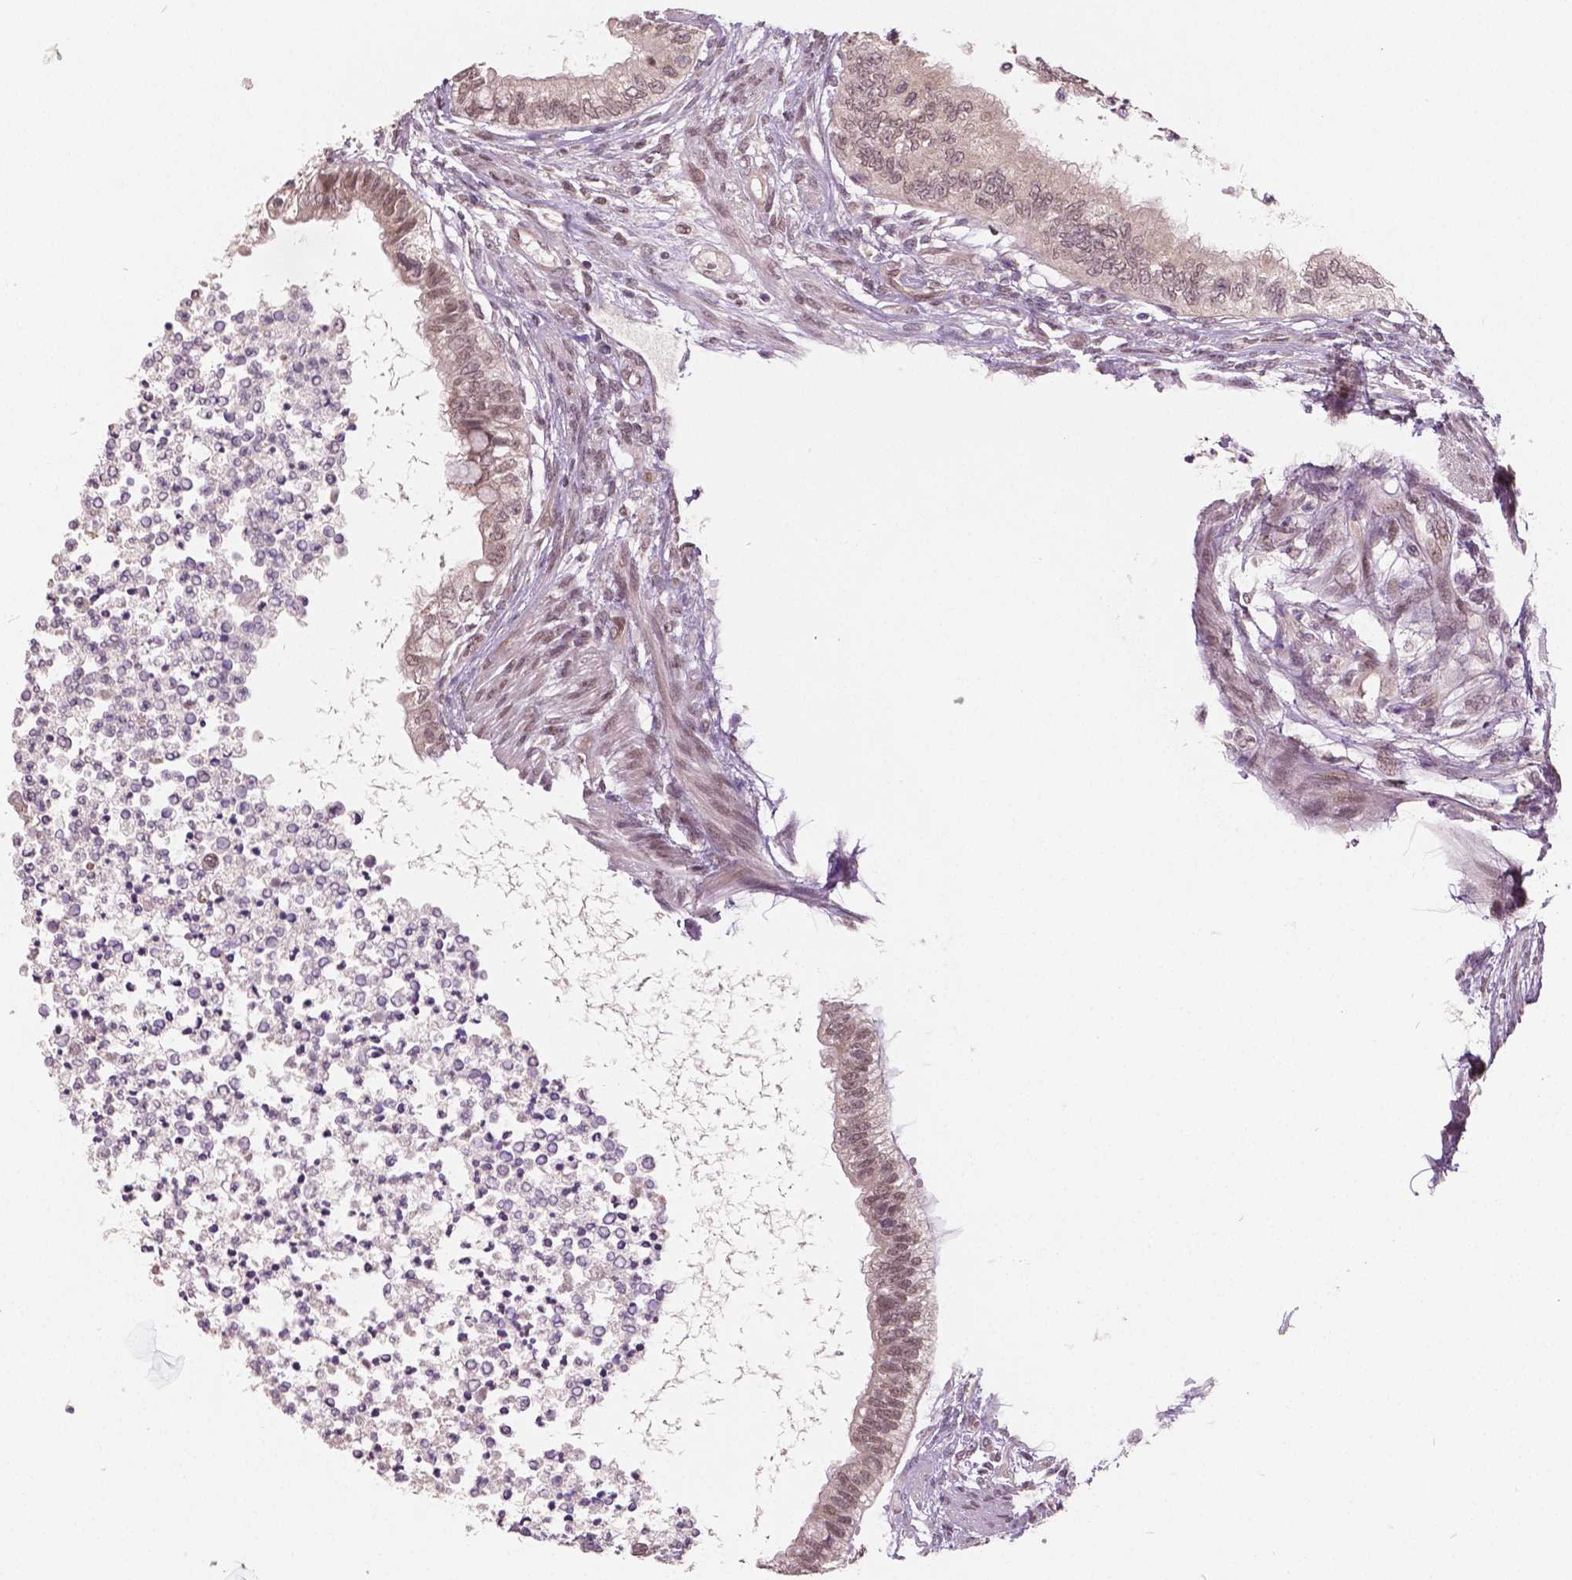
{"staining": {"intensity": "weak", "quantity": ">75%", "location": "nuclear"}, "tissue": "testis cancer", "cell_type": "Tumor cells", "image_type": "cancer", "snomed": [{"axis": "morphology", "description": "Carcinoma, Embryonal, NOS"}, {"axis": "topography", "description": "Testis"}], "caption": "This micrograph reveals testis embryonal carcinoma stained with immunohistochemistry (IHC) to label a protein in brown. The nuclear of tumor cells show weak positivity for the protein. Nuclei are counter-stained blue.", "gene": "HMBOX1", "patient": {"sex": "male", "age": 26}}